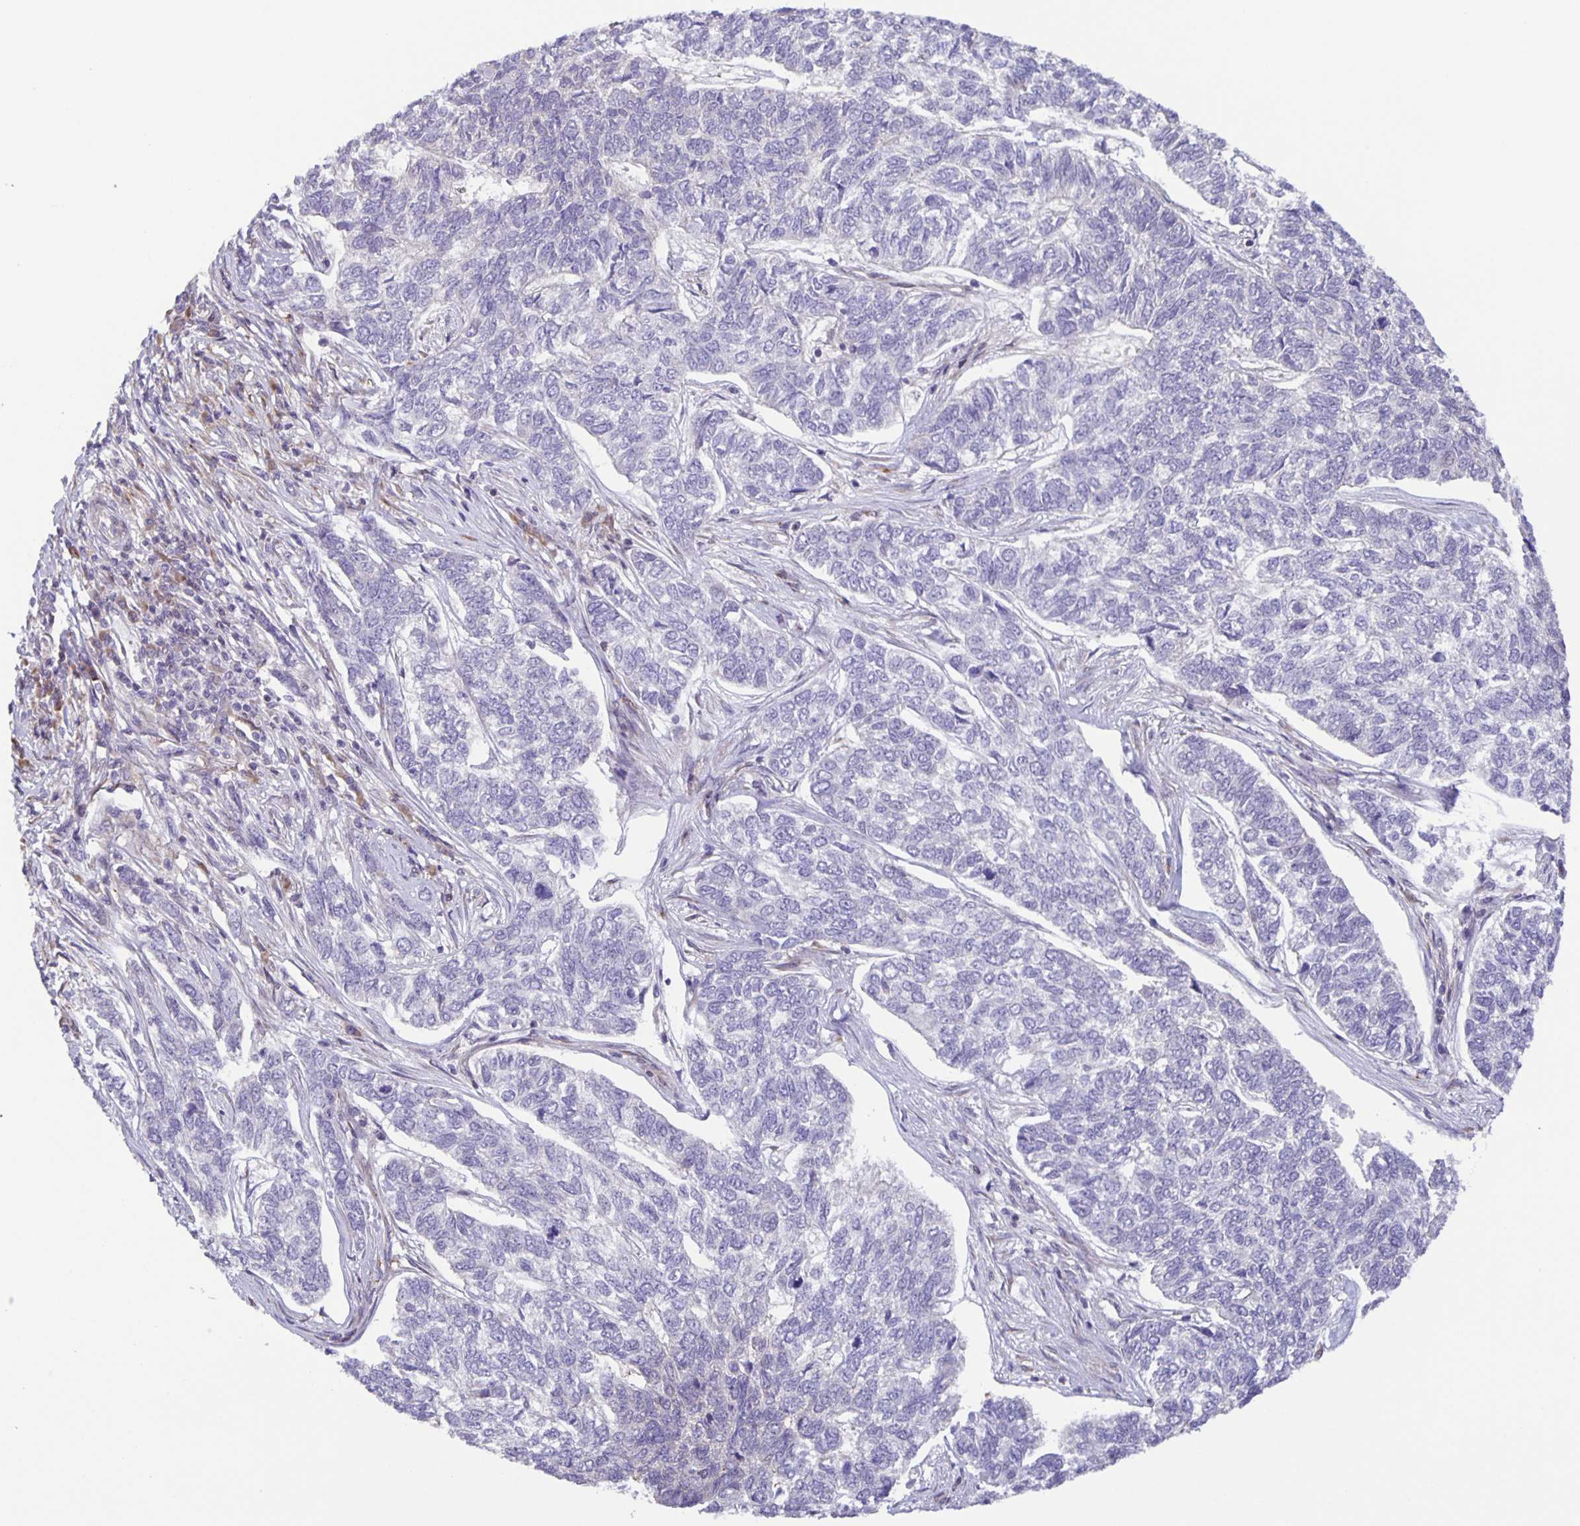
{"staining": {"intensity": "negative", "quantity": "none", "location": "none"}, "tissue": "skin cancer", "cell_type": "Tumor cells", "image_type": "cancer", "snomed": [{"axis": "morphology", "description": "Basal cell carcinoma"}, {"axis": "topography", "description": "Skin"}], "caption": "The micrograph shows no significant positivity in tumor cells of skin cancer.", "gene": "MAPK12", "patient": {"sex": "female", "age": 65}}